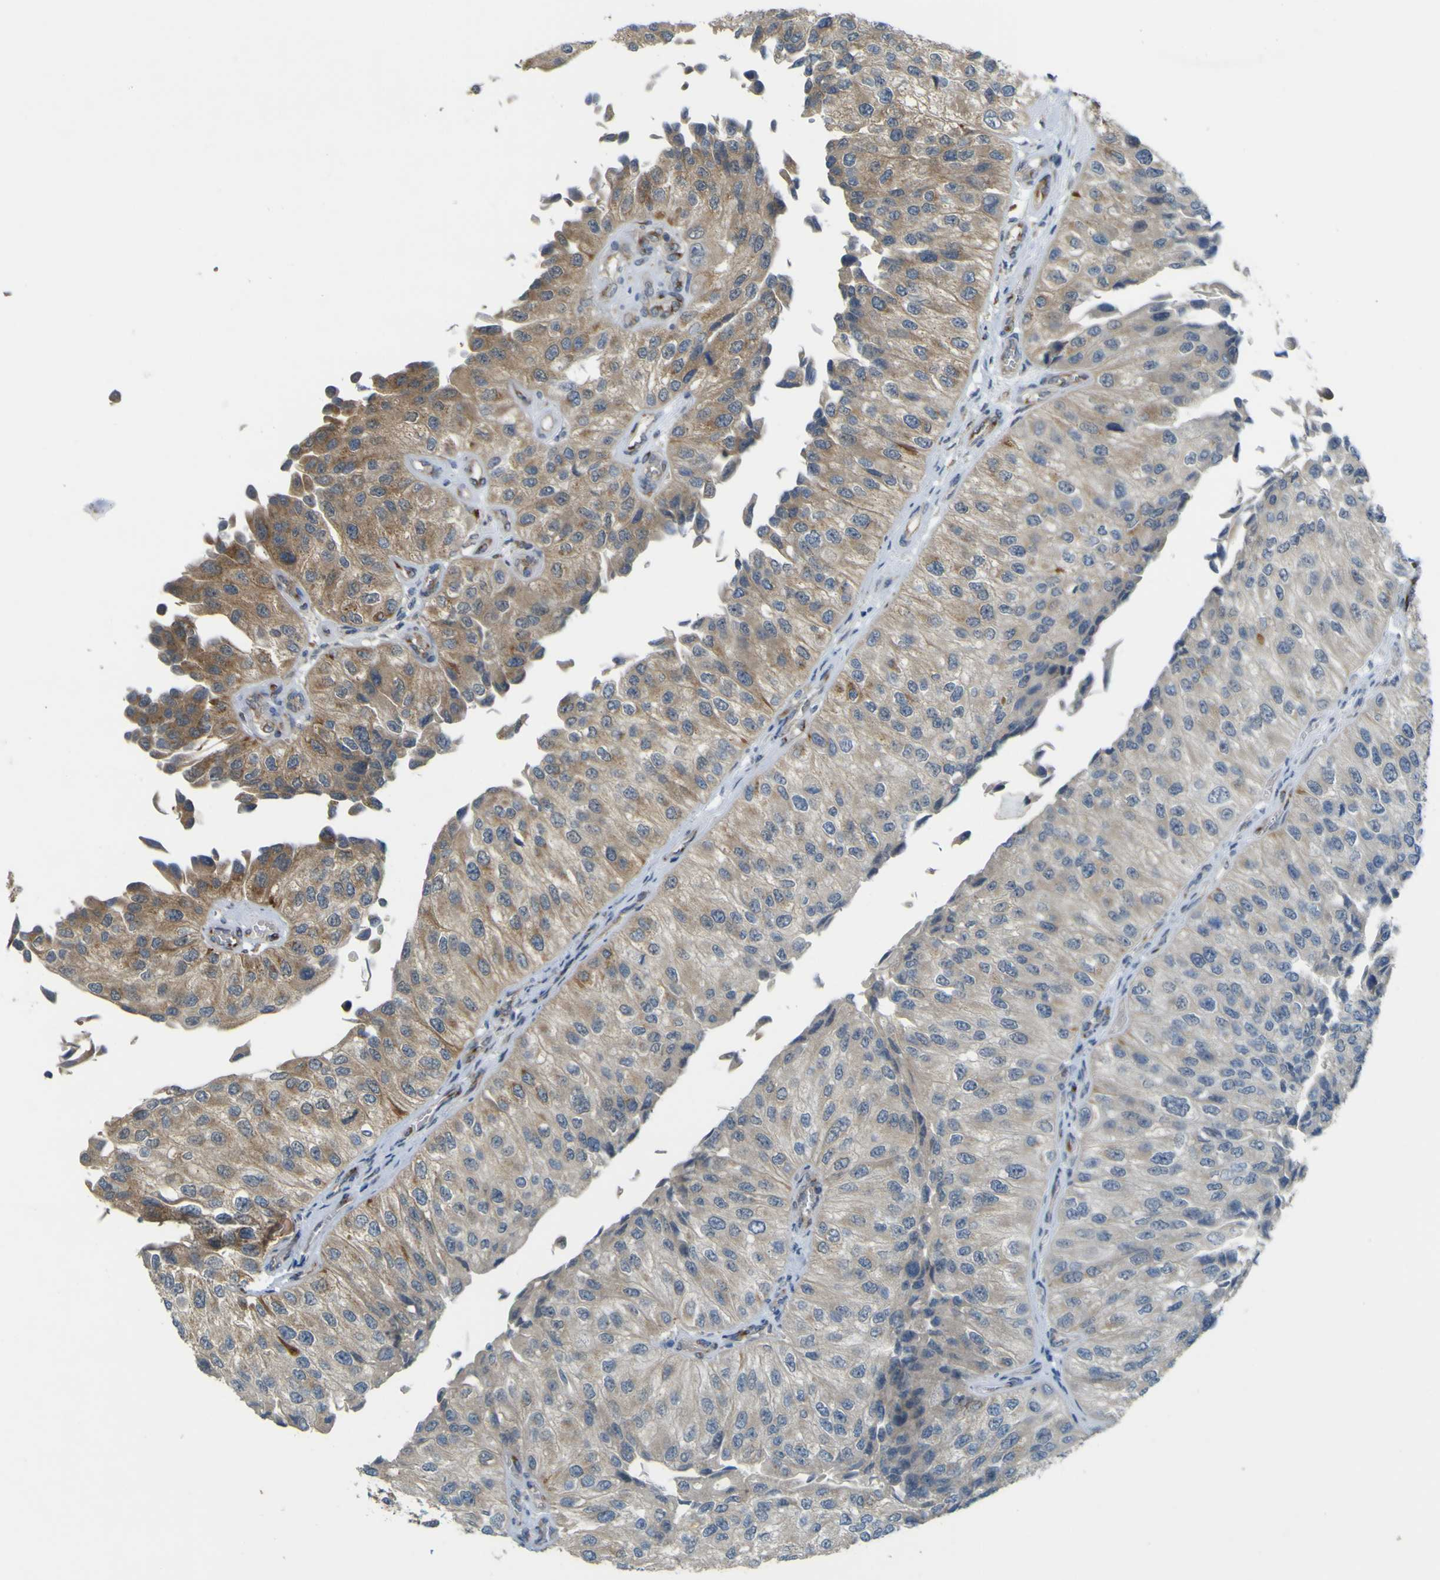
{"staining": {"intensity": "moderate", "quantity": "25%-75%", "location": "cytoplasmic/membranous"}, "tissue": "urothelial cancer", "cell_type": "Tumor cells", "image_type": "cancer", "snomed": [{"axis": "morphology", "description": "Urothelial carcinoma, High grade"}, {"axis": "topography", "description": "Kidney"}, {"axis": "topography", "description": "Urinary bladder"}], "caption": "IHC staining of urothelial carcinoma (high-grade), which reveals medium levels of moderate cytoplasmic/membranous positivity in approximately 25%-75% of tumor cells indicating moderate cytoplasmic/membranous protein staining. The staining was performed using DAB (3,3'-diaminobenzidine) (brown) for protein detection and nuclei were counterstained in hematoxylin (blue).", "gene": "IGF2R", "patient": {"sex": "male", "age": 77}}